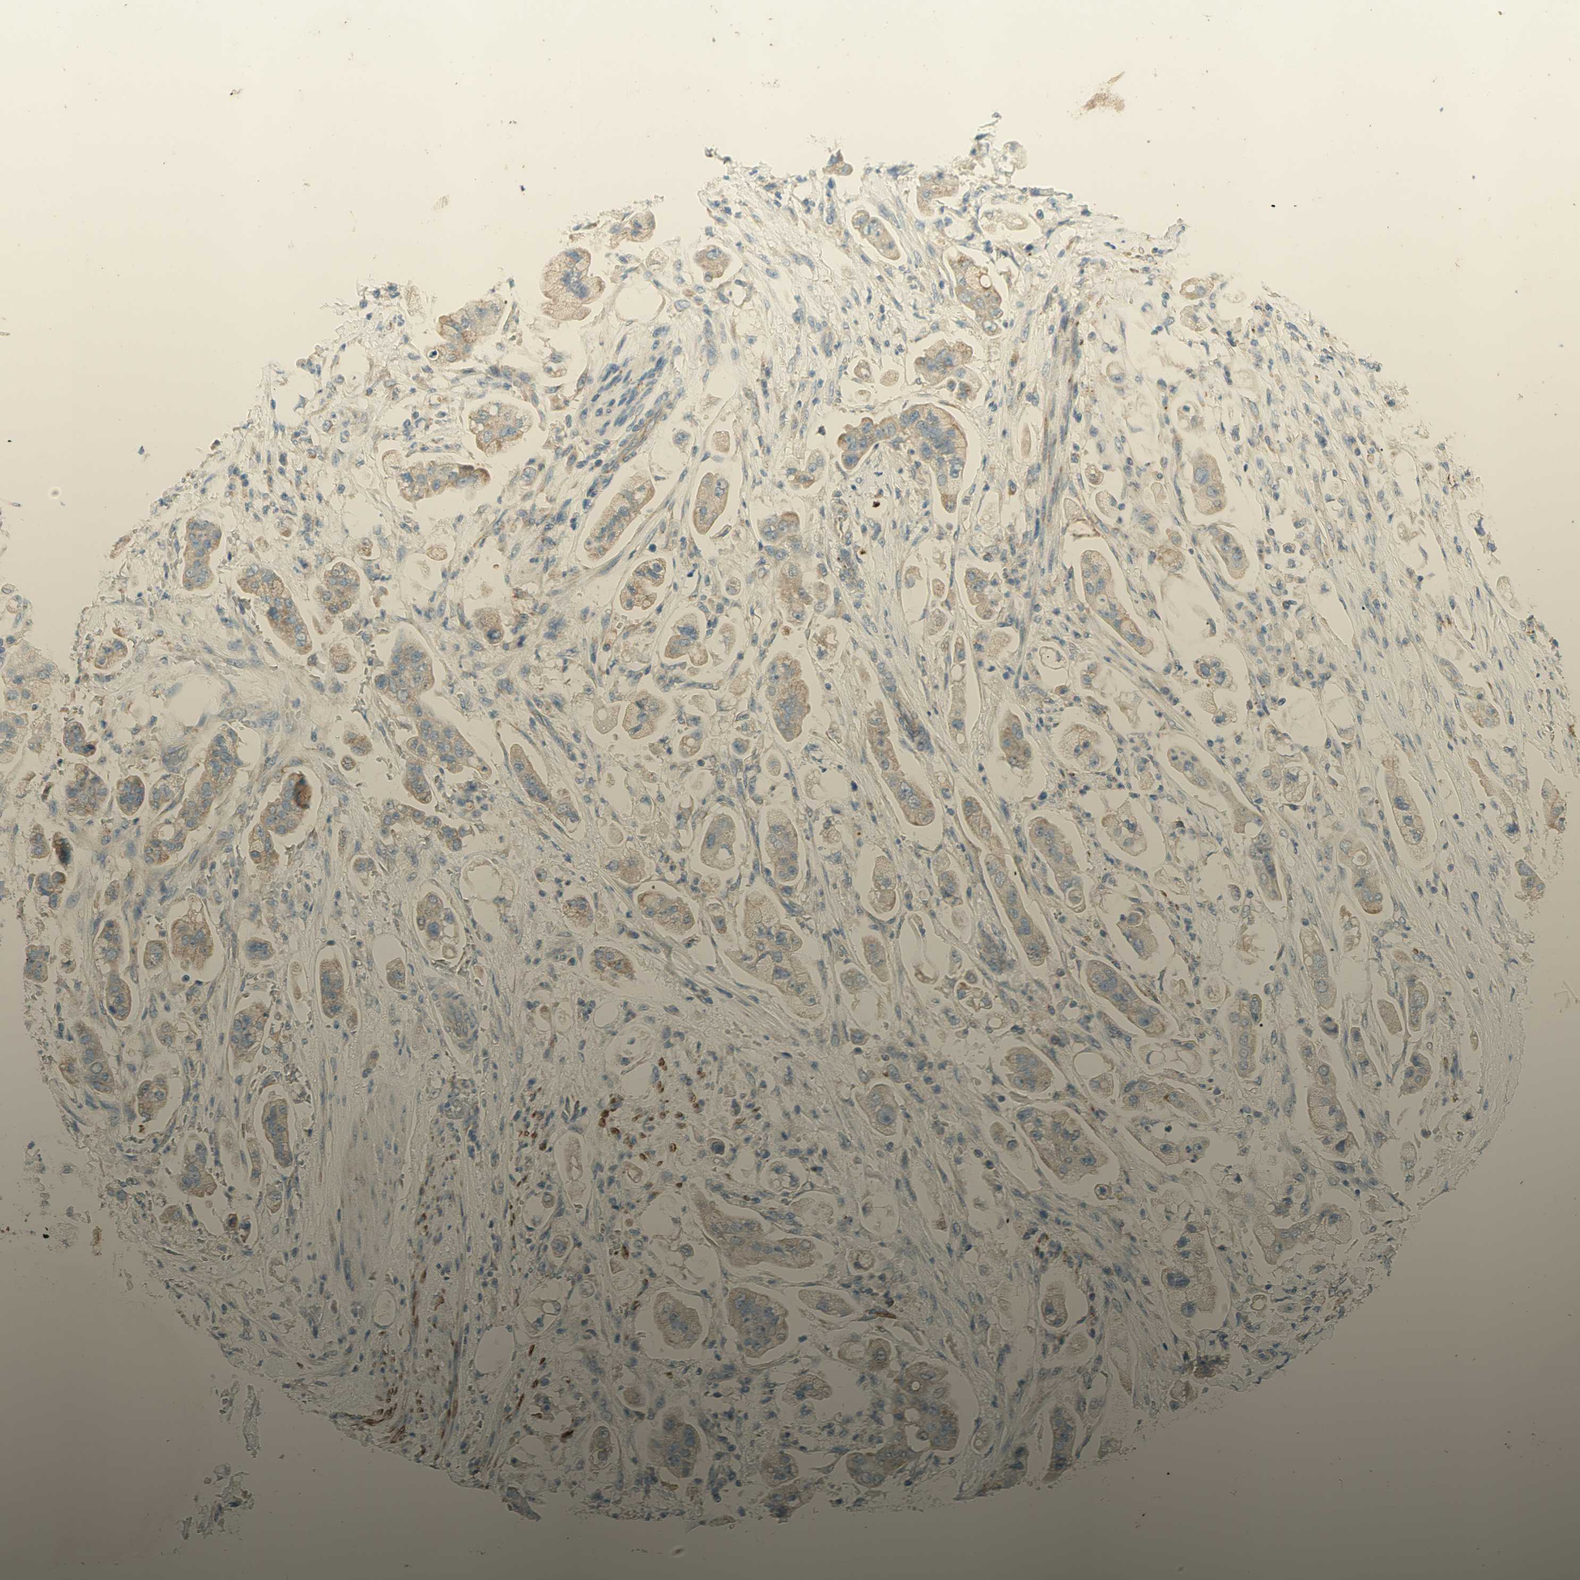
{"staining": {"intensity": "weak", "quantity": "25%-75%", "location": "cytoplasmic/membranous"}, "tissue": "stomach cancer", "cell_type": "Tumor cells", "image_type": "cancer", "snomed": [{"axis": "morphology", "description": "Adenocarcinoma, NOS"}, {"axis": "topography", "description": "Stomach"}], "caption": "An image showing weak cytoplasmic/membranous positivity in approximately 25%-75% of tumor cells in stomach cancer (adenocarcinoma), as visualized by brown immunohistochemical staining.", "gene": "ARMC10", "patient": {"sex": "male", "age": 62}}